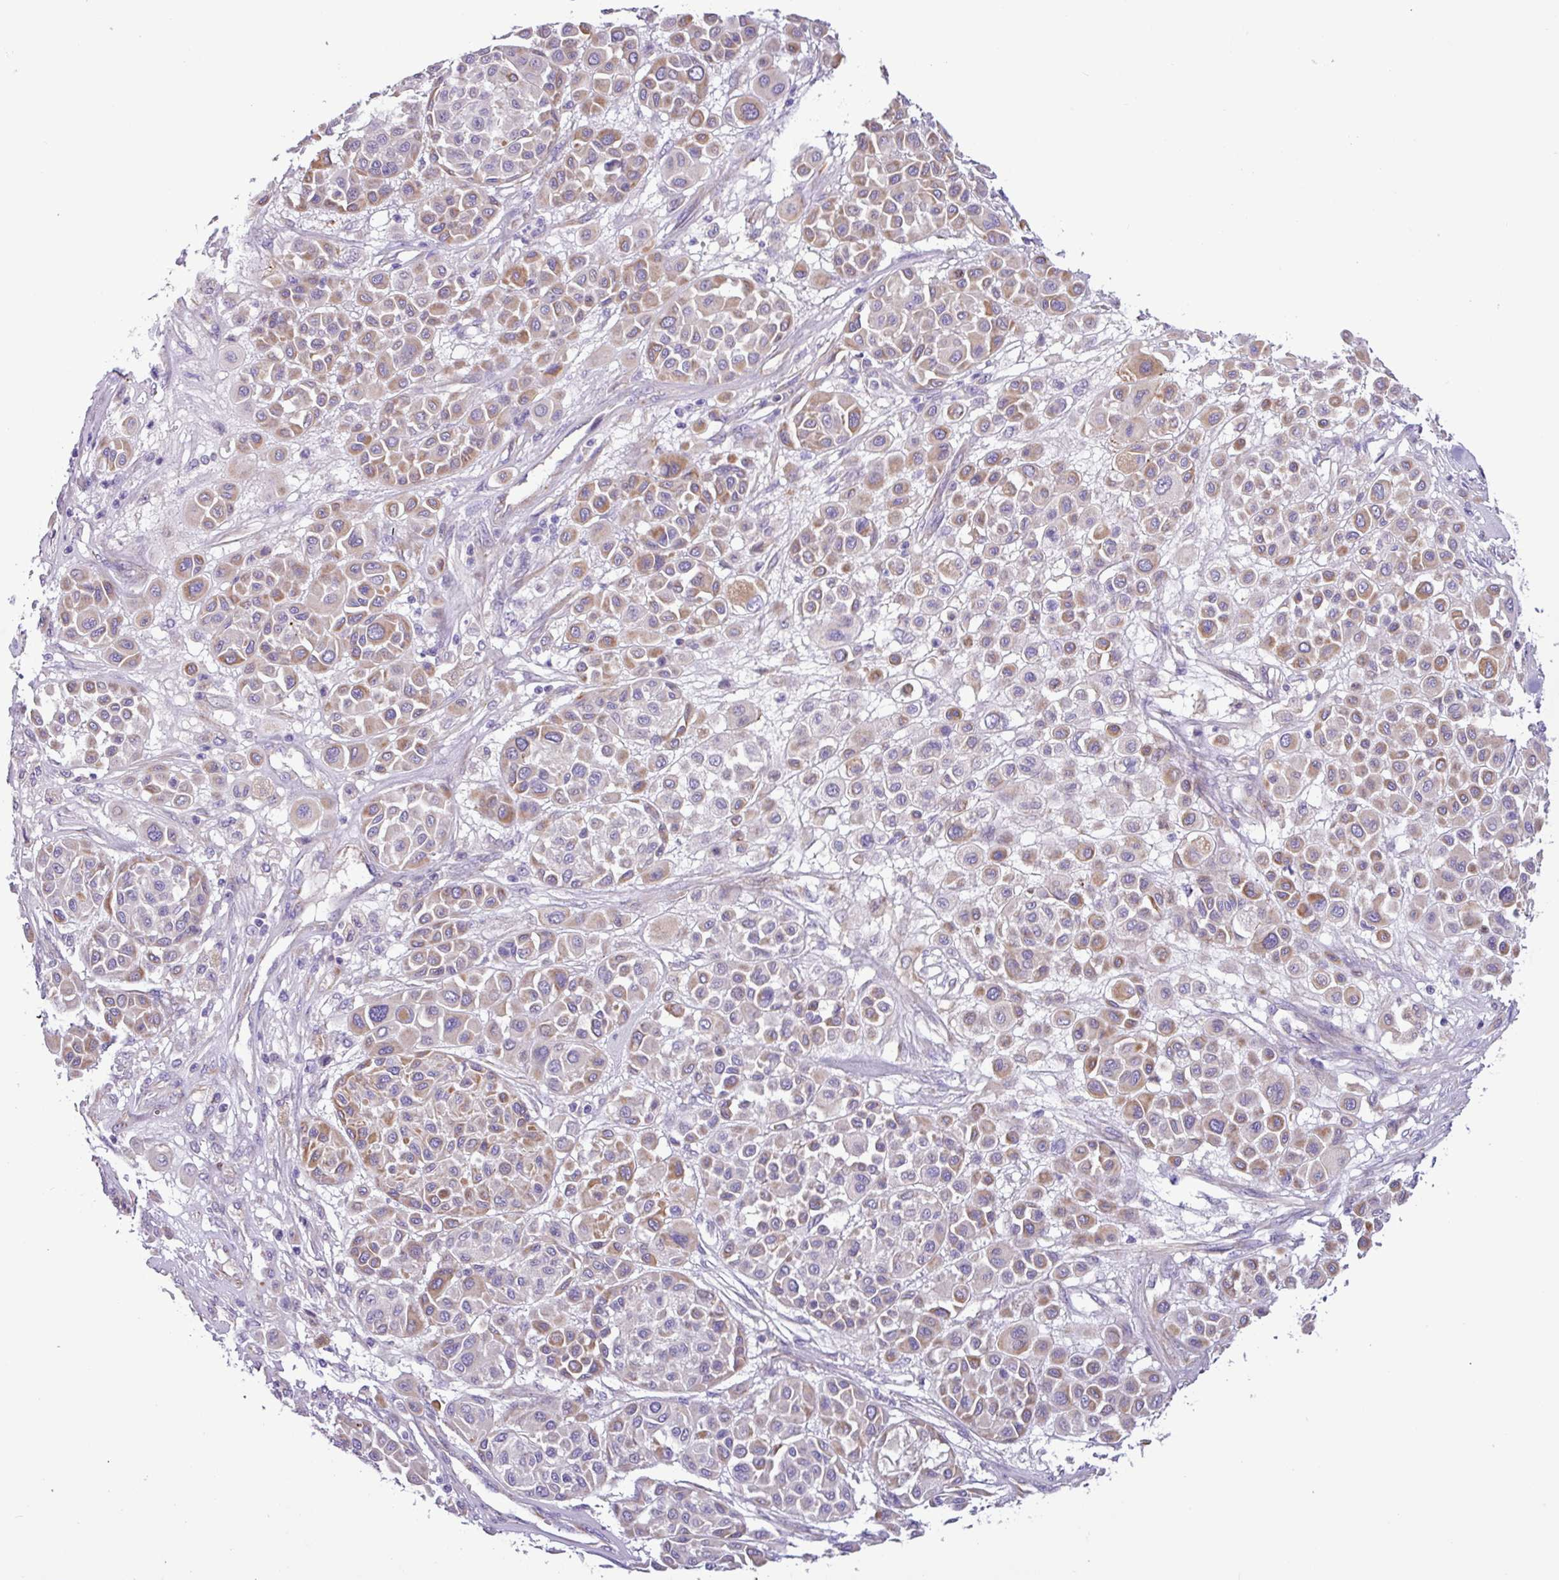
{"staining": {"intensity": "moderate", "quantity": "25%-75%", "location": "cytoplasmic/membranous"}, "tissue": "melanoma", "cell_type": "Tumor cells", "image_type": "cancer", "snomed": [{"axis": "morphology", "description": "Malignant melanoma, Metastatic site"}, {"axis": "topography", "description": "Soft tissue"}], "caption": "Immunohistochemical staining of human malignant melanoma (metastatic site) displays medium levels of moderate cytoplasmic/membranous protein staining in approximately 25%-75% of tumor cells.", "gene": "MRM2", "patient": {"sex": "male", "age": 41}}